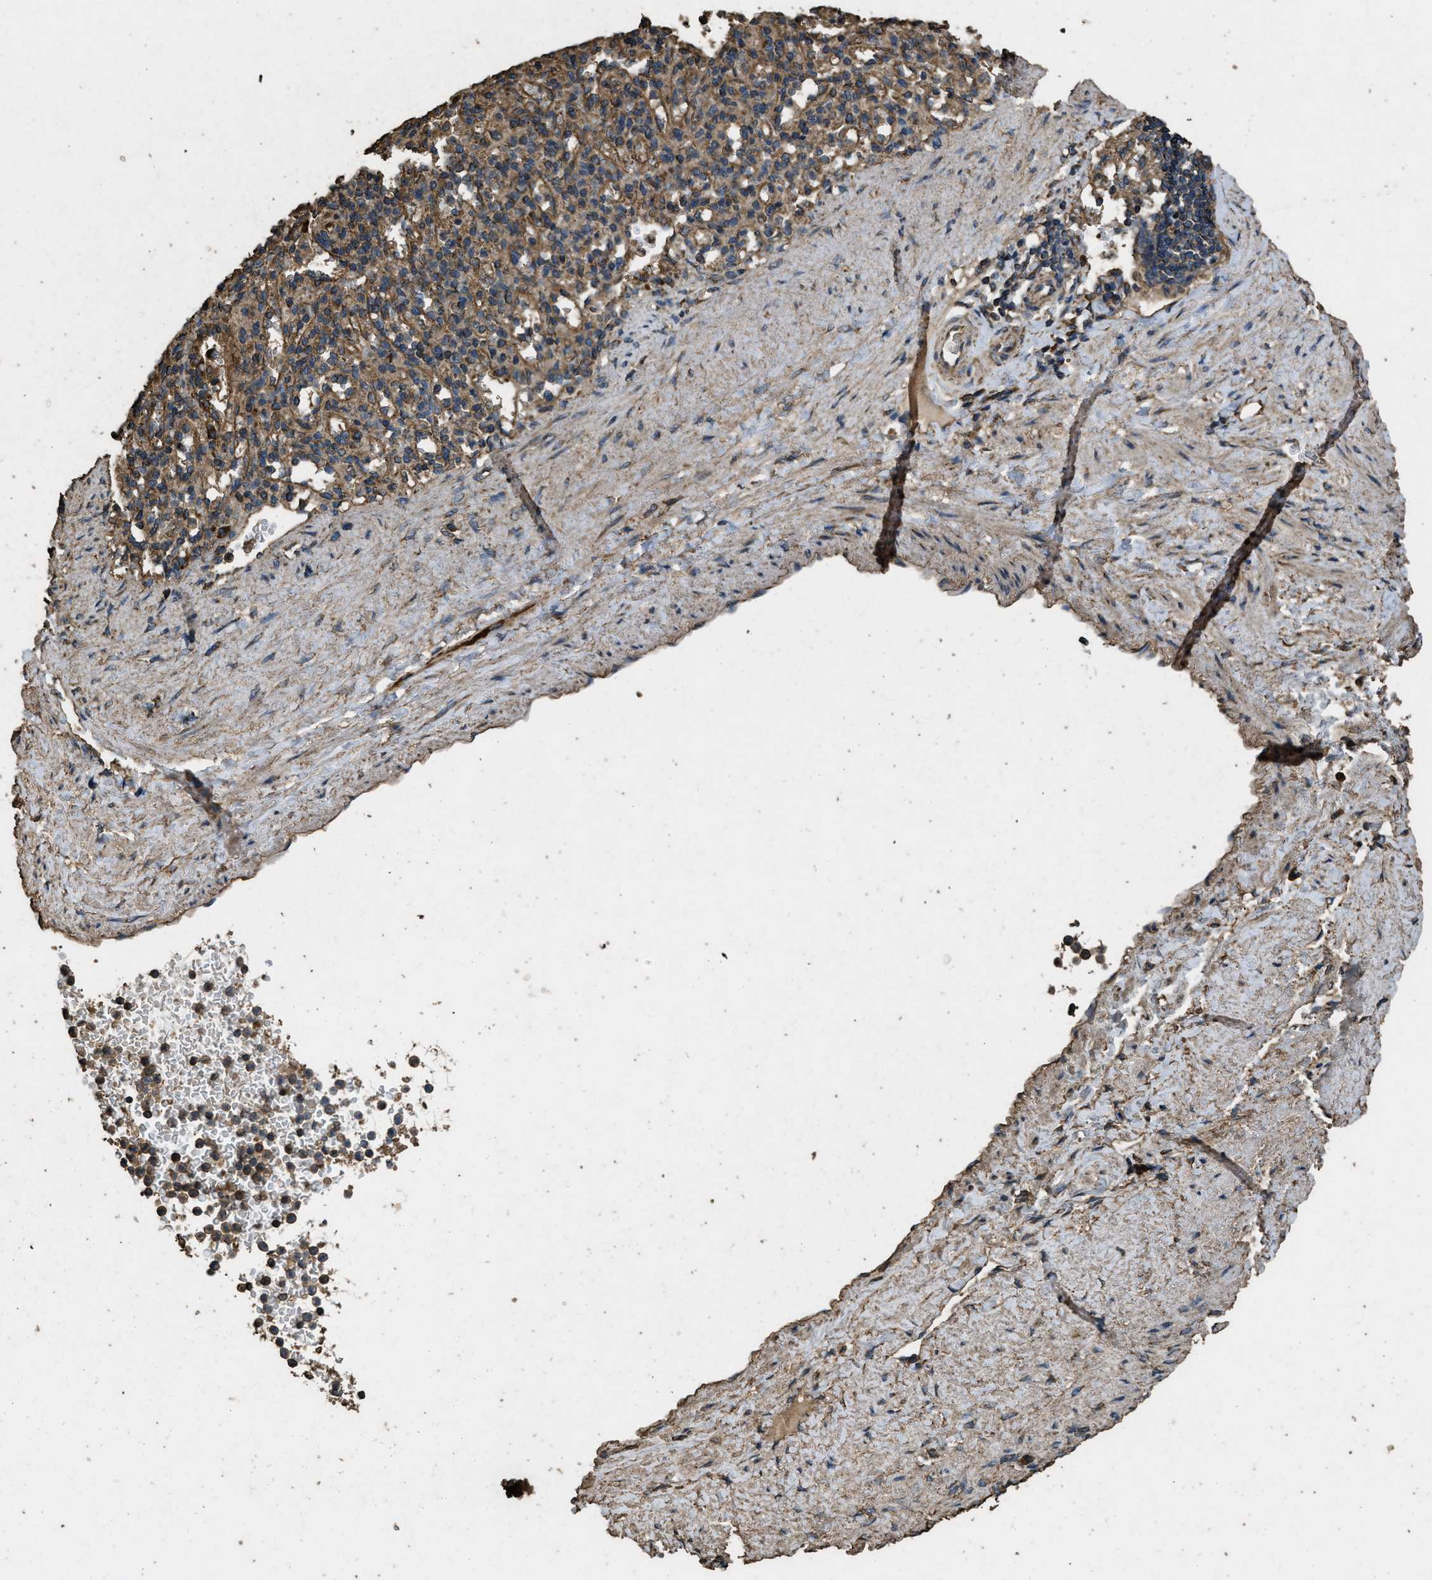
{"staining": {"intensity": "moderate", "quantity": ">75%", "location": "cytoplasmic/membranous"}, "tissue": "spleen", "cell_type": "Cells in red pulp", "image_type": "normal", "snomed": [{"axis": "morphology", "description": "Normal tissue, NOS"}, {"axis": "topography", "description": "Spleen"}], "caption": "Protein staining exhibits moderate cytoplasmic/membranous expression in about >75% of cells in red pulp in unremarkable spleen.", "gene": "CYRIA", "patient": {"sex": "female", "age": 74}}